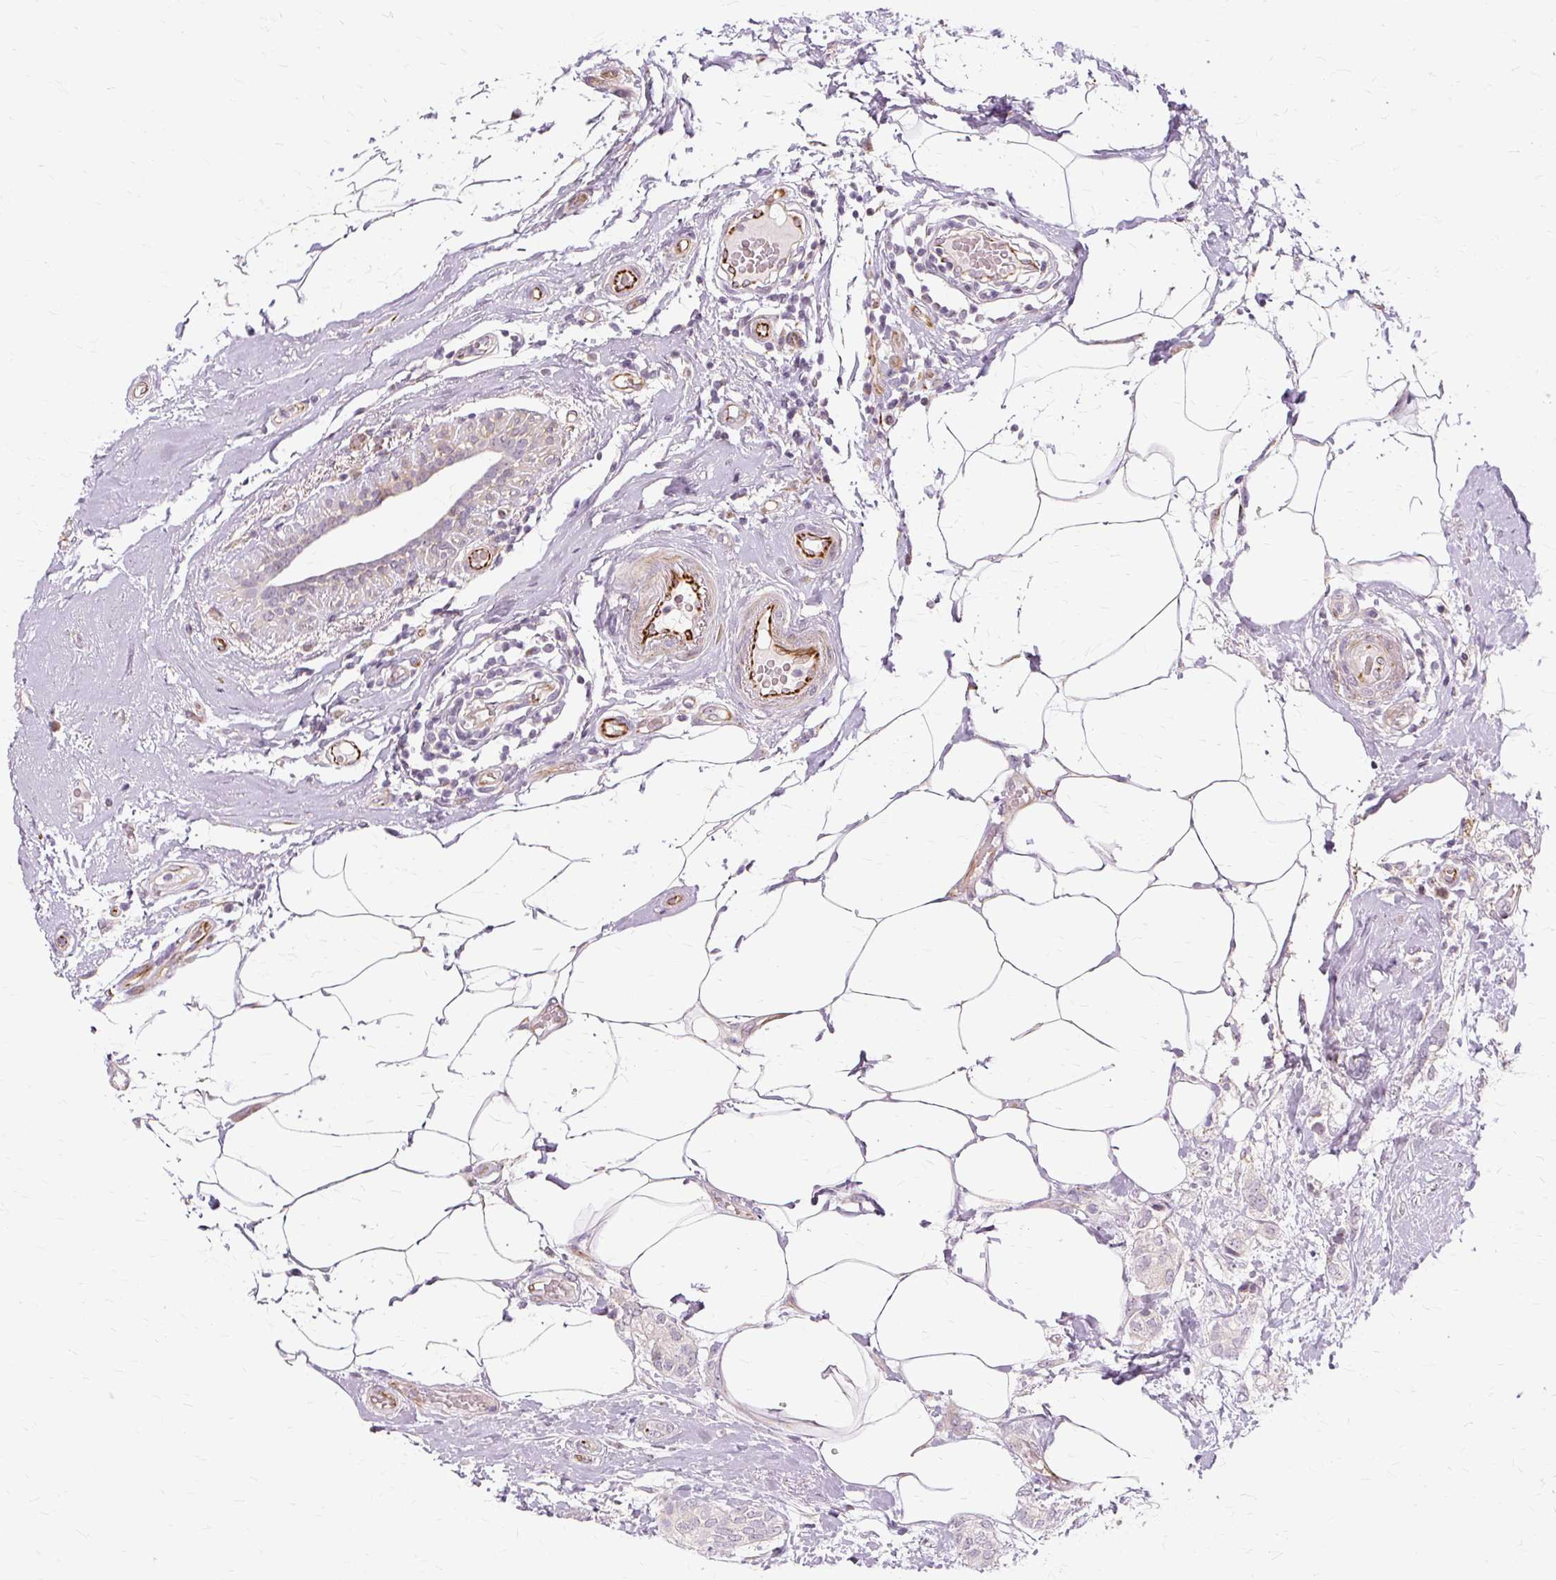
{"staining": {"intensity": "negative", "quantity": "none", "location": "none"}, "tissue": "breast cancer", "cell_type": "Tumor cells", "image_type": "cancer", "snomed": [{"axis": "morphology", "description": "Duct carcinoma"}, {"axis": "topography", "description": "Breast"}], "caption": "Human breast cancer stained for a protein using immunohistochemistry (IHC) shows no positivity in tumor cells.", "gene": "MMACHC", "patient": {"sex": "female", "age": 73}}